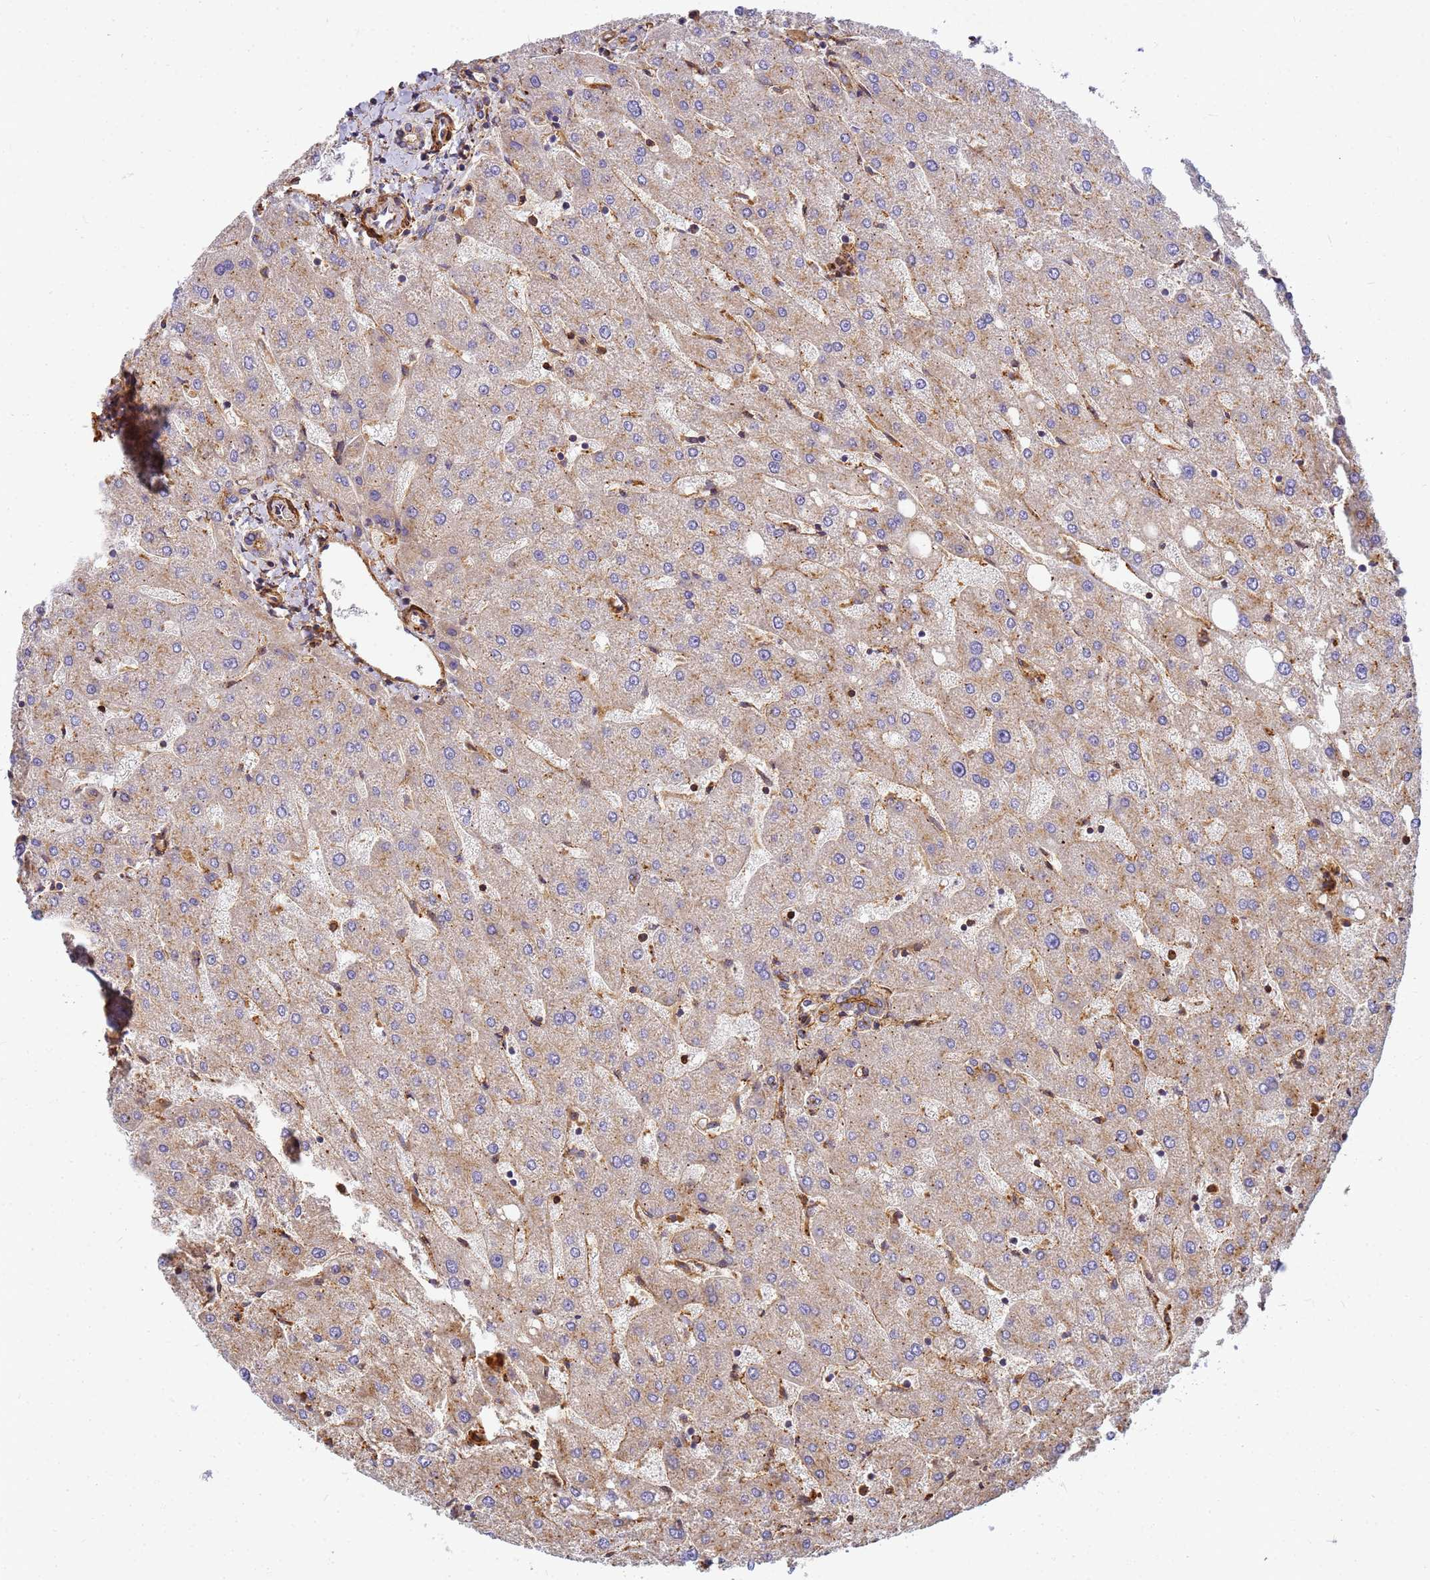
{"staining": {"intensity": "negative", "quantity": "none", "location": "none"}, "tissue": "liver", "cell_type": "Cholangiocytes", "image_type": "normal", "snomed": [{"axis": "morphology", "description": "Normal tissue, NOS"}, {"axis": "topography", "description": "Liver"}], "caption": "IHC micrograph of benign liver: liver stained with DAB (3,3'-diaminobenzidine) exhibits no significant protein expression in cholangiocytes. (Brightfield microscopy of DAB (3,3'-diaminobenzidine) immunohistochemistry at high magnification).", "gene": "C2CD5", "patient": {"sex": "male", "age": 67}}